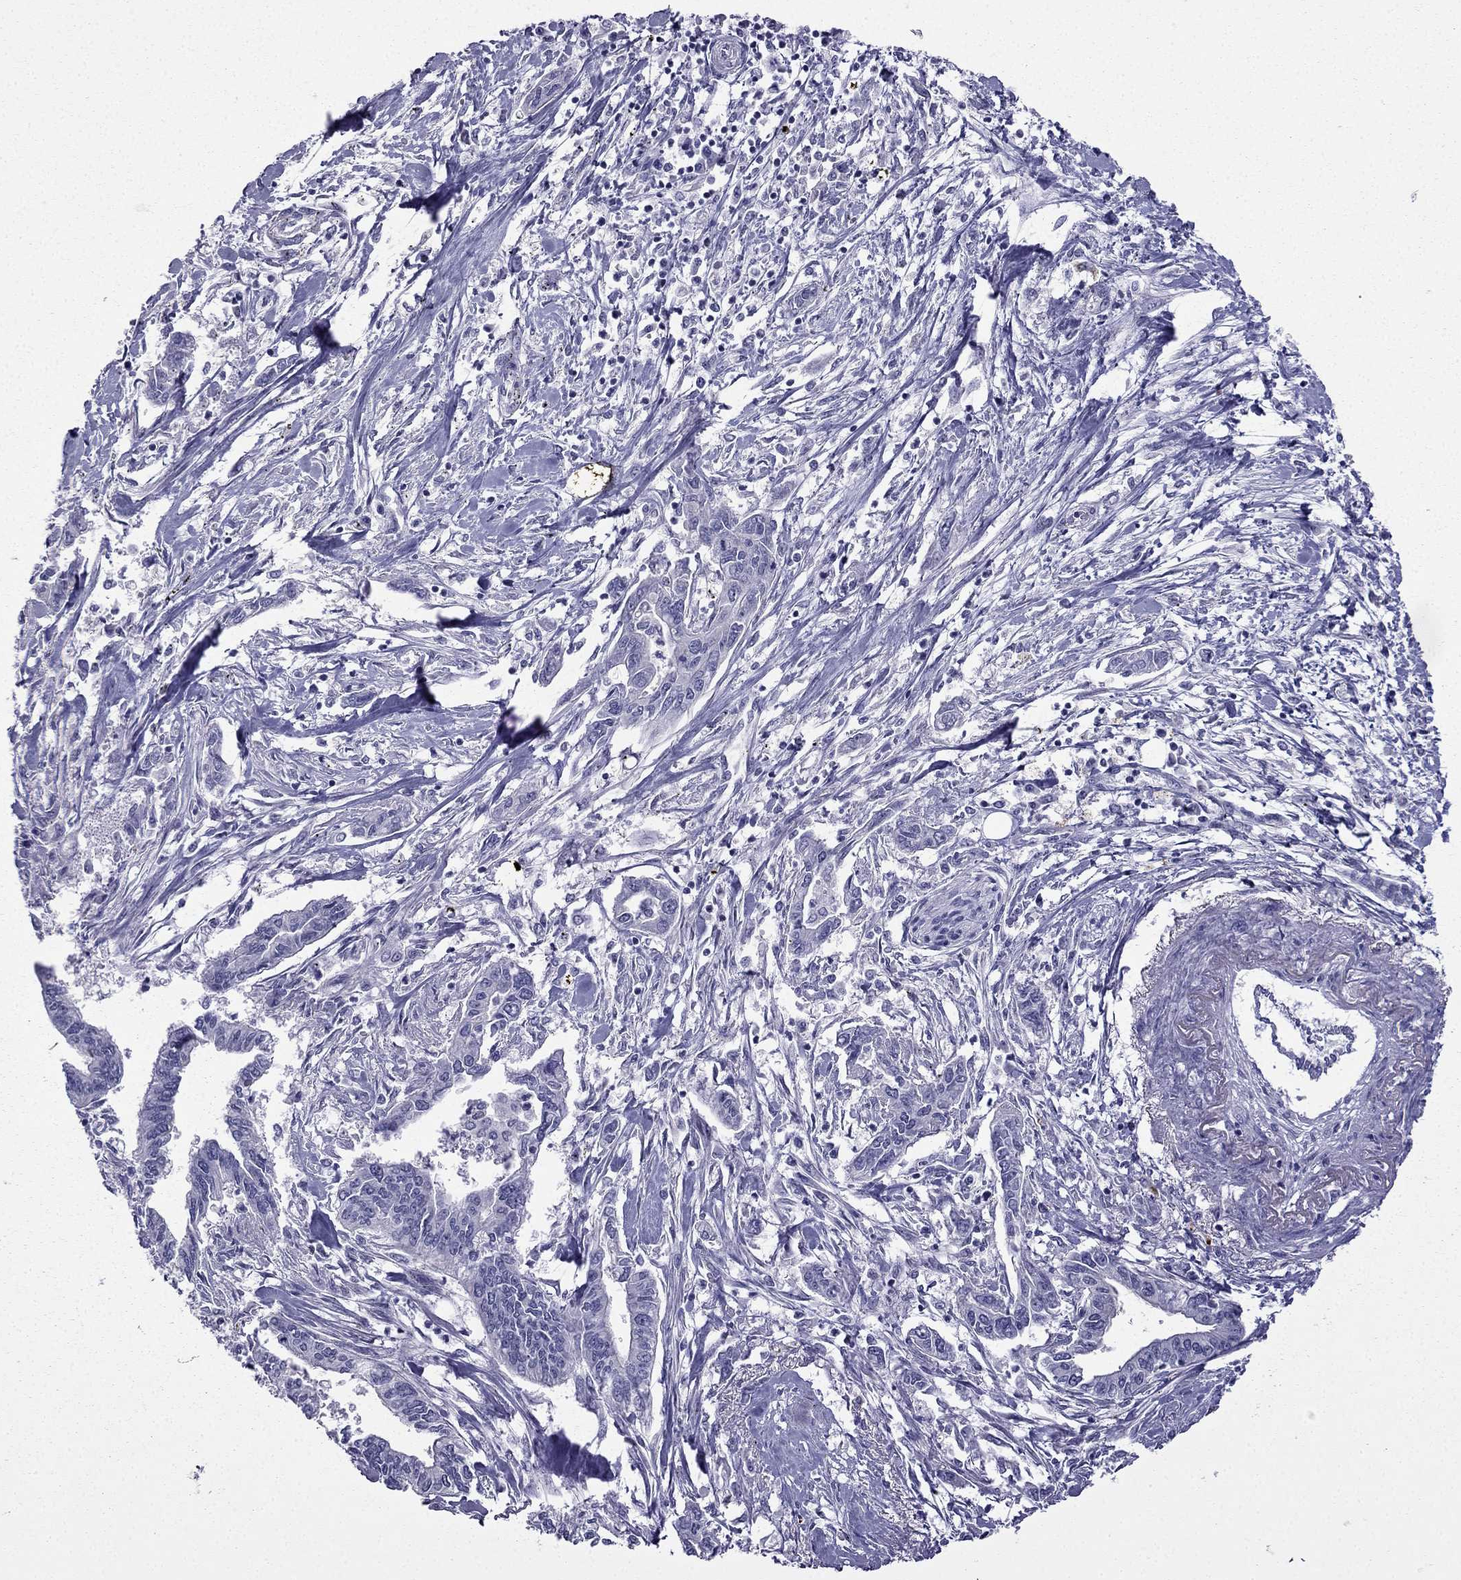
{"staining": {"intensity": "negative", "quantity": "none", "location": "none"}, "tissue": "pancreatic cancer", "cell_type": "Tumor cells", "image_type": "cancer", "snomed": [{"axis": "morphology", "description": "Adenocarcinoma, NOS"}, {"axis": "topography", "description": "Pancreas"}], "caption": "DAB (3,3'-diaminobenzidine) immunohistochemical staining of human pancreatic cancer reveals no significant staining in tumor cells. (Brightfield microscopy of DAB (3,3'-diaminobenzidine) IHC at high magnification).", "gene": "POM121L12", "patient": {"sex": "male", "age": 60}}